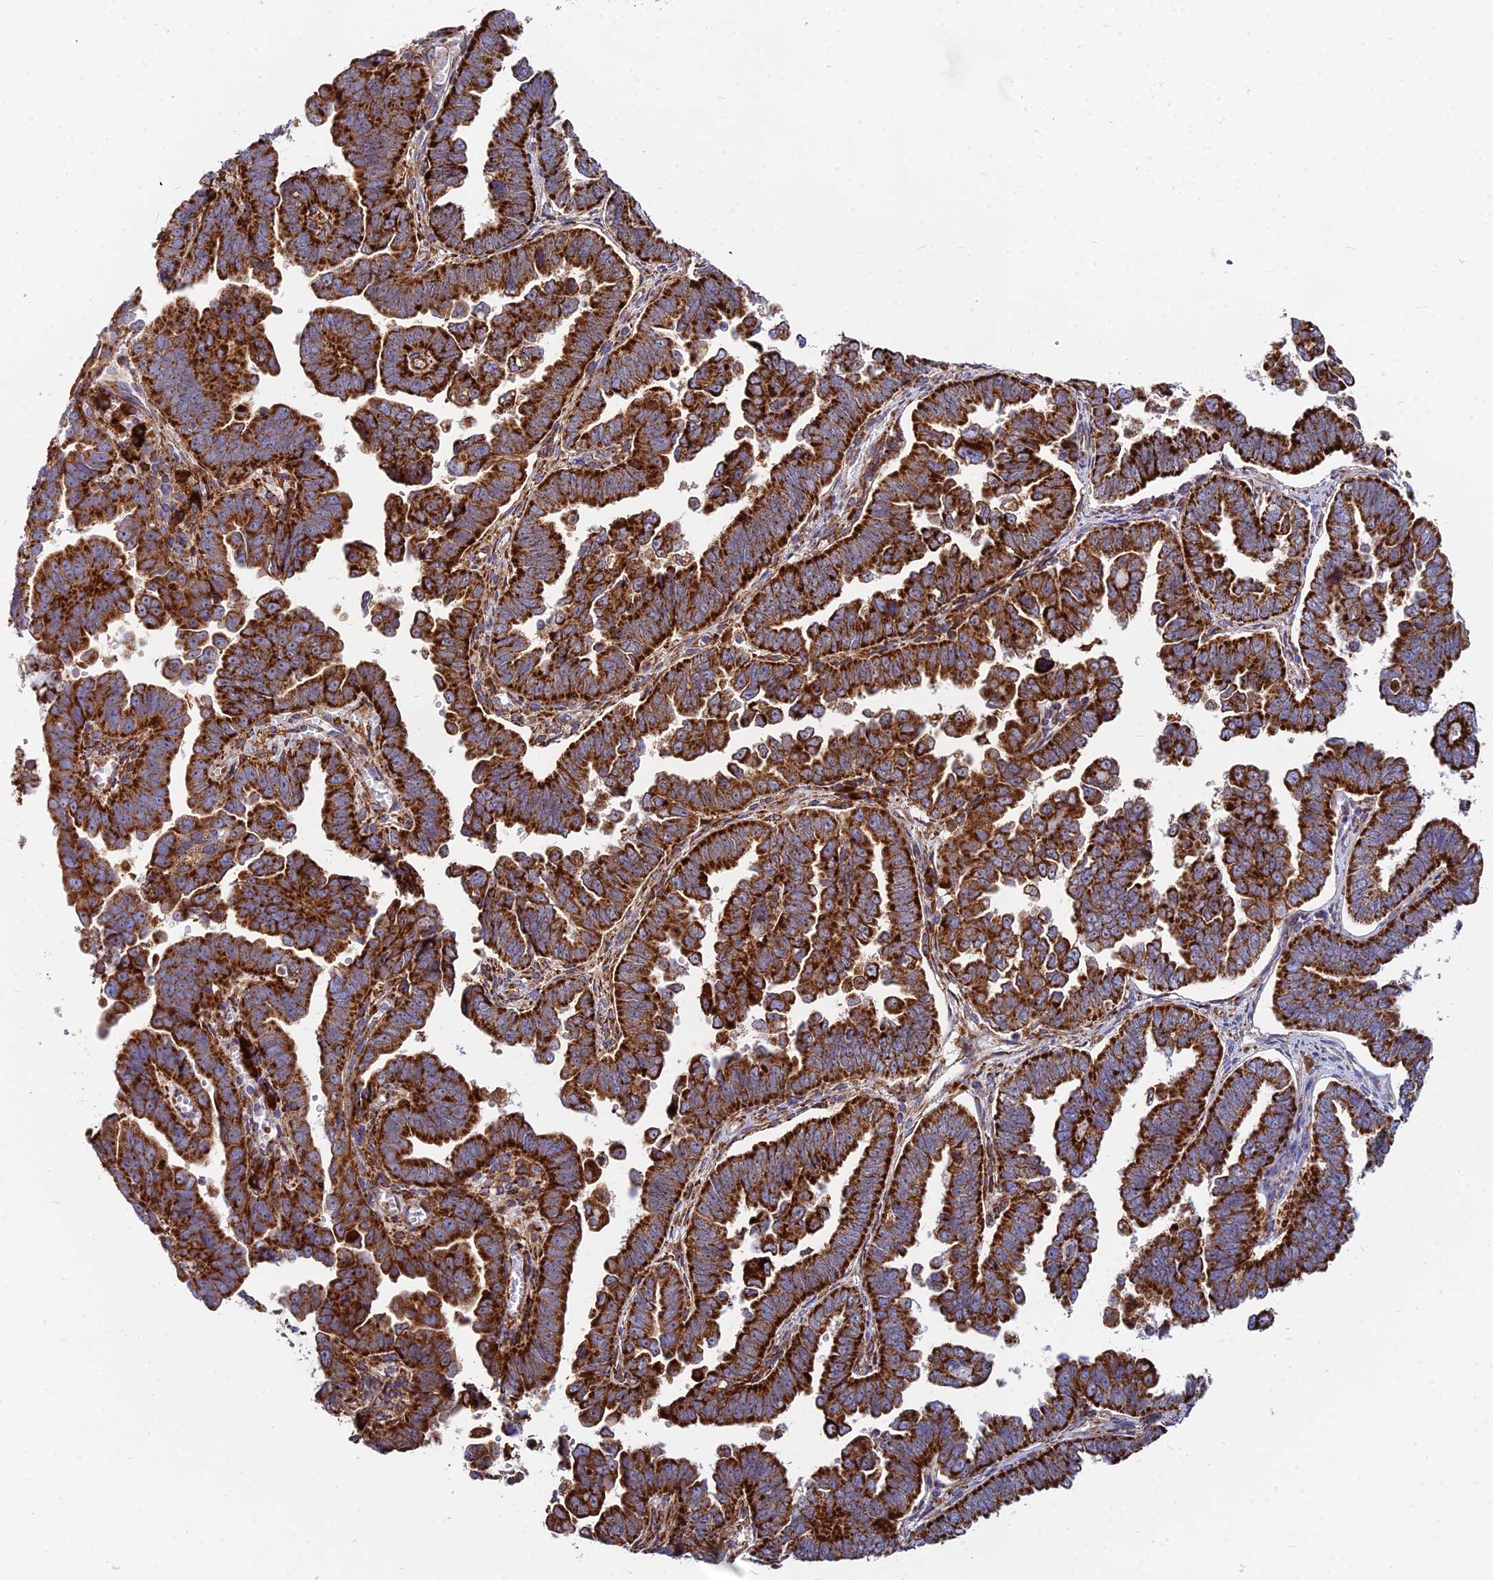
{"staining": {"intensity": "strong", "quantity": ">75%", "location": "cytoplasmic/membranous"}, "tissue": "endometrial cancer", "cell_type": "Tumor cells", "image_type": "cancer", "snomed": [{"axis": "morphology", "description": "Adenocarcinoma, NOS"}, {"axis": "topography", "description": "Endometrium"}], "caption": "This image exhibits IHC staining of adenocarcinoma (endometrial), with high strong cytoplasmic/membranous expression in about >75% of tumor cells.", "gene": "CCT6B", "patient": {"sex": "female", "age": 75}}